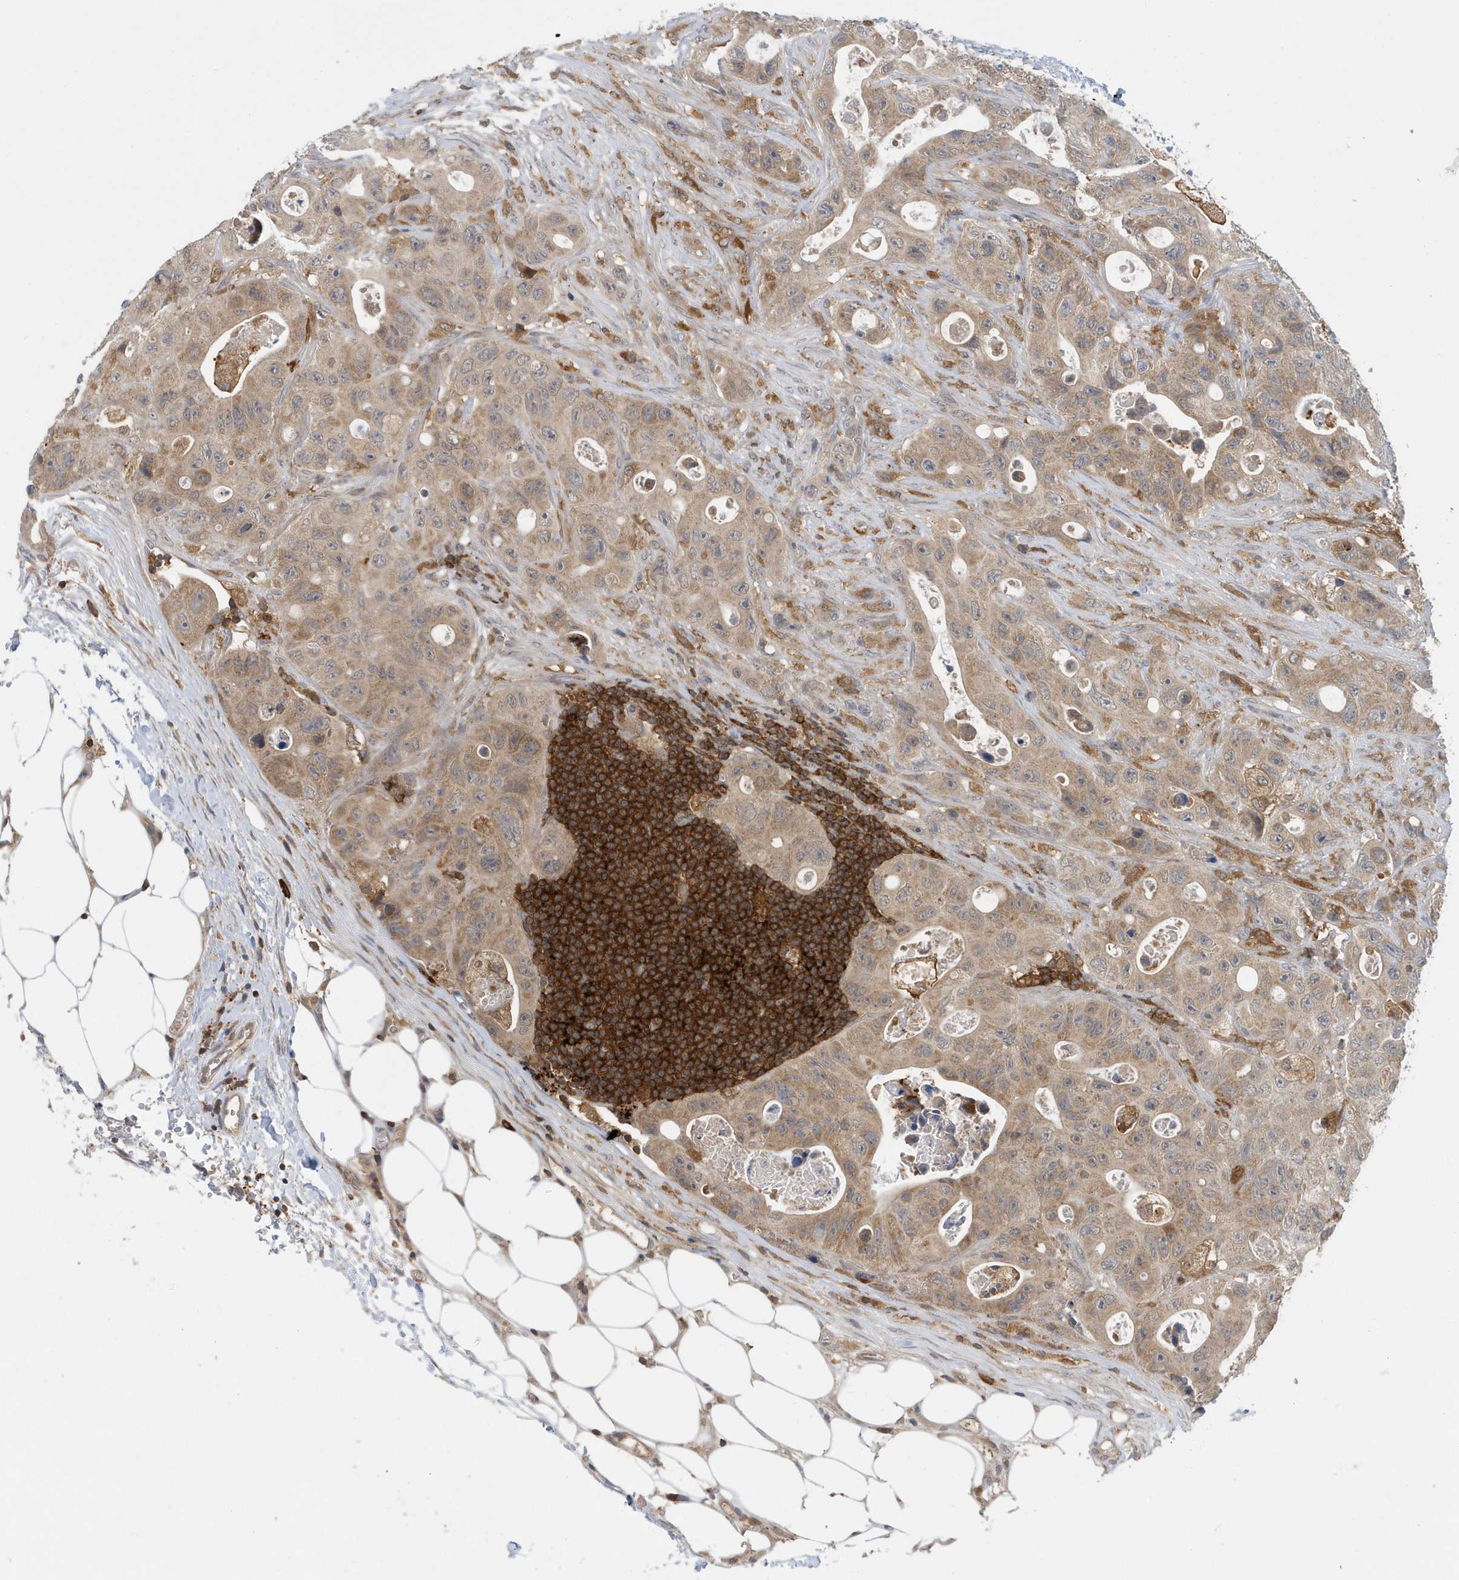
{"staining": {"intensity": "weak", "quantity": ">75%", "location": "cytoplasmic/membranous"}, "tissue": "colorectal cancer", "cell_type": "Tumor cells", "image_type": "cancer", "snomed": [{"axis": "morphology", "description": "Adenocarcinoma, NOS"}, {"axis": "topography", "description": "Colon"}], "caption": "Adenocarcinoma (colorectal) stained for a protein (brown) exhibits weak cytoplasmic/membranous positive staining in approximately >75% of tumor cells.", "gene": "NSUN3", "patient": {"sex": "female", "age": 46}}